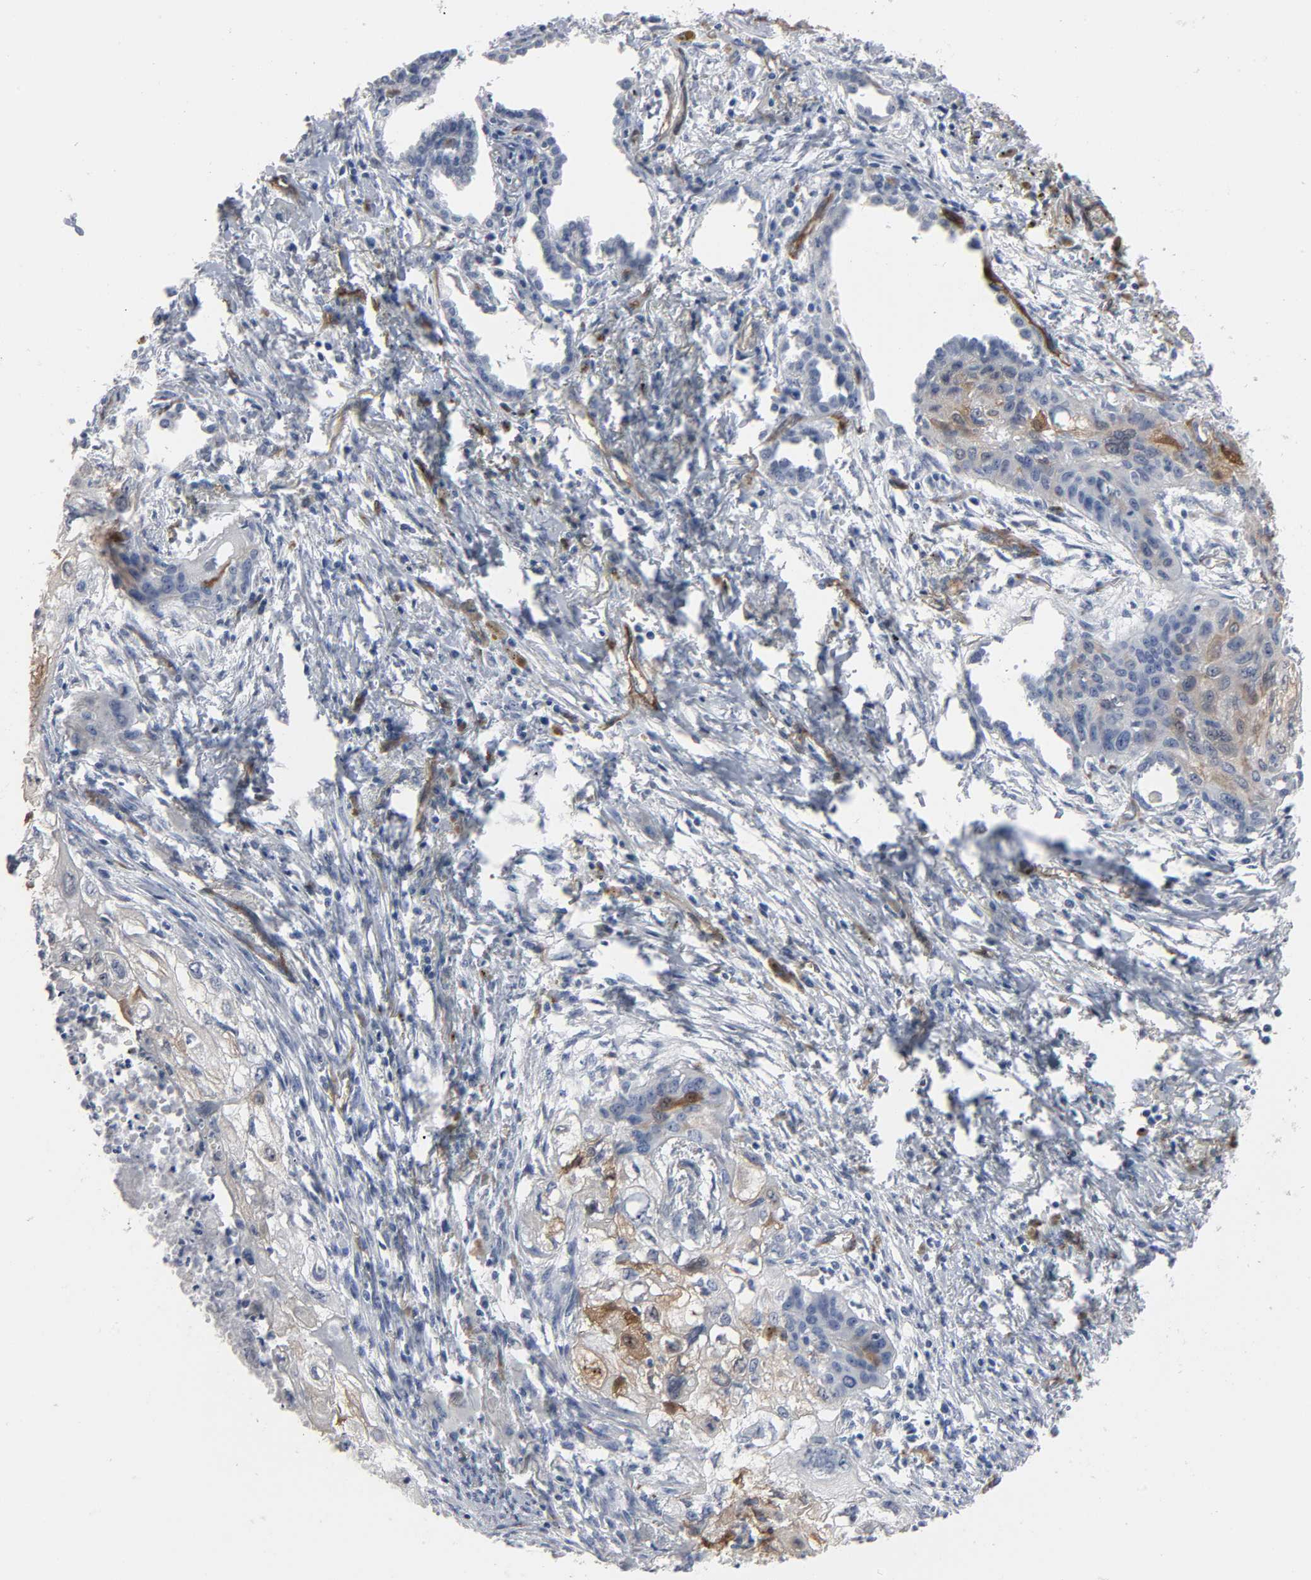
{"staining": {"intensity": "weak", "quantity": "<25%", "location": "cytoplasmic/membranous"}, "tissue": "lung cancer", "cell_type": "Tumor cells", "image_type": "cancer", "snomed": [{"axis": "morphology", "description": "Squamous cell carcinoma, NOS"}, {"axis": "topography", "description": "Lung"}], "caption": "Human lung cancer stained for a protein using immunohistochemistry (IHC) demonstrates no positivity in tumor cells.", "gene": "KDR", "patient": {"sex": "male", "age": 71}}